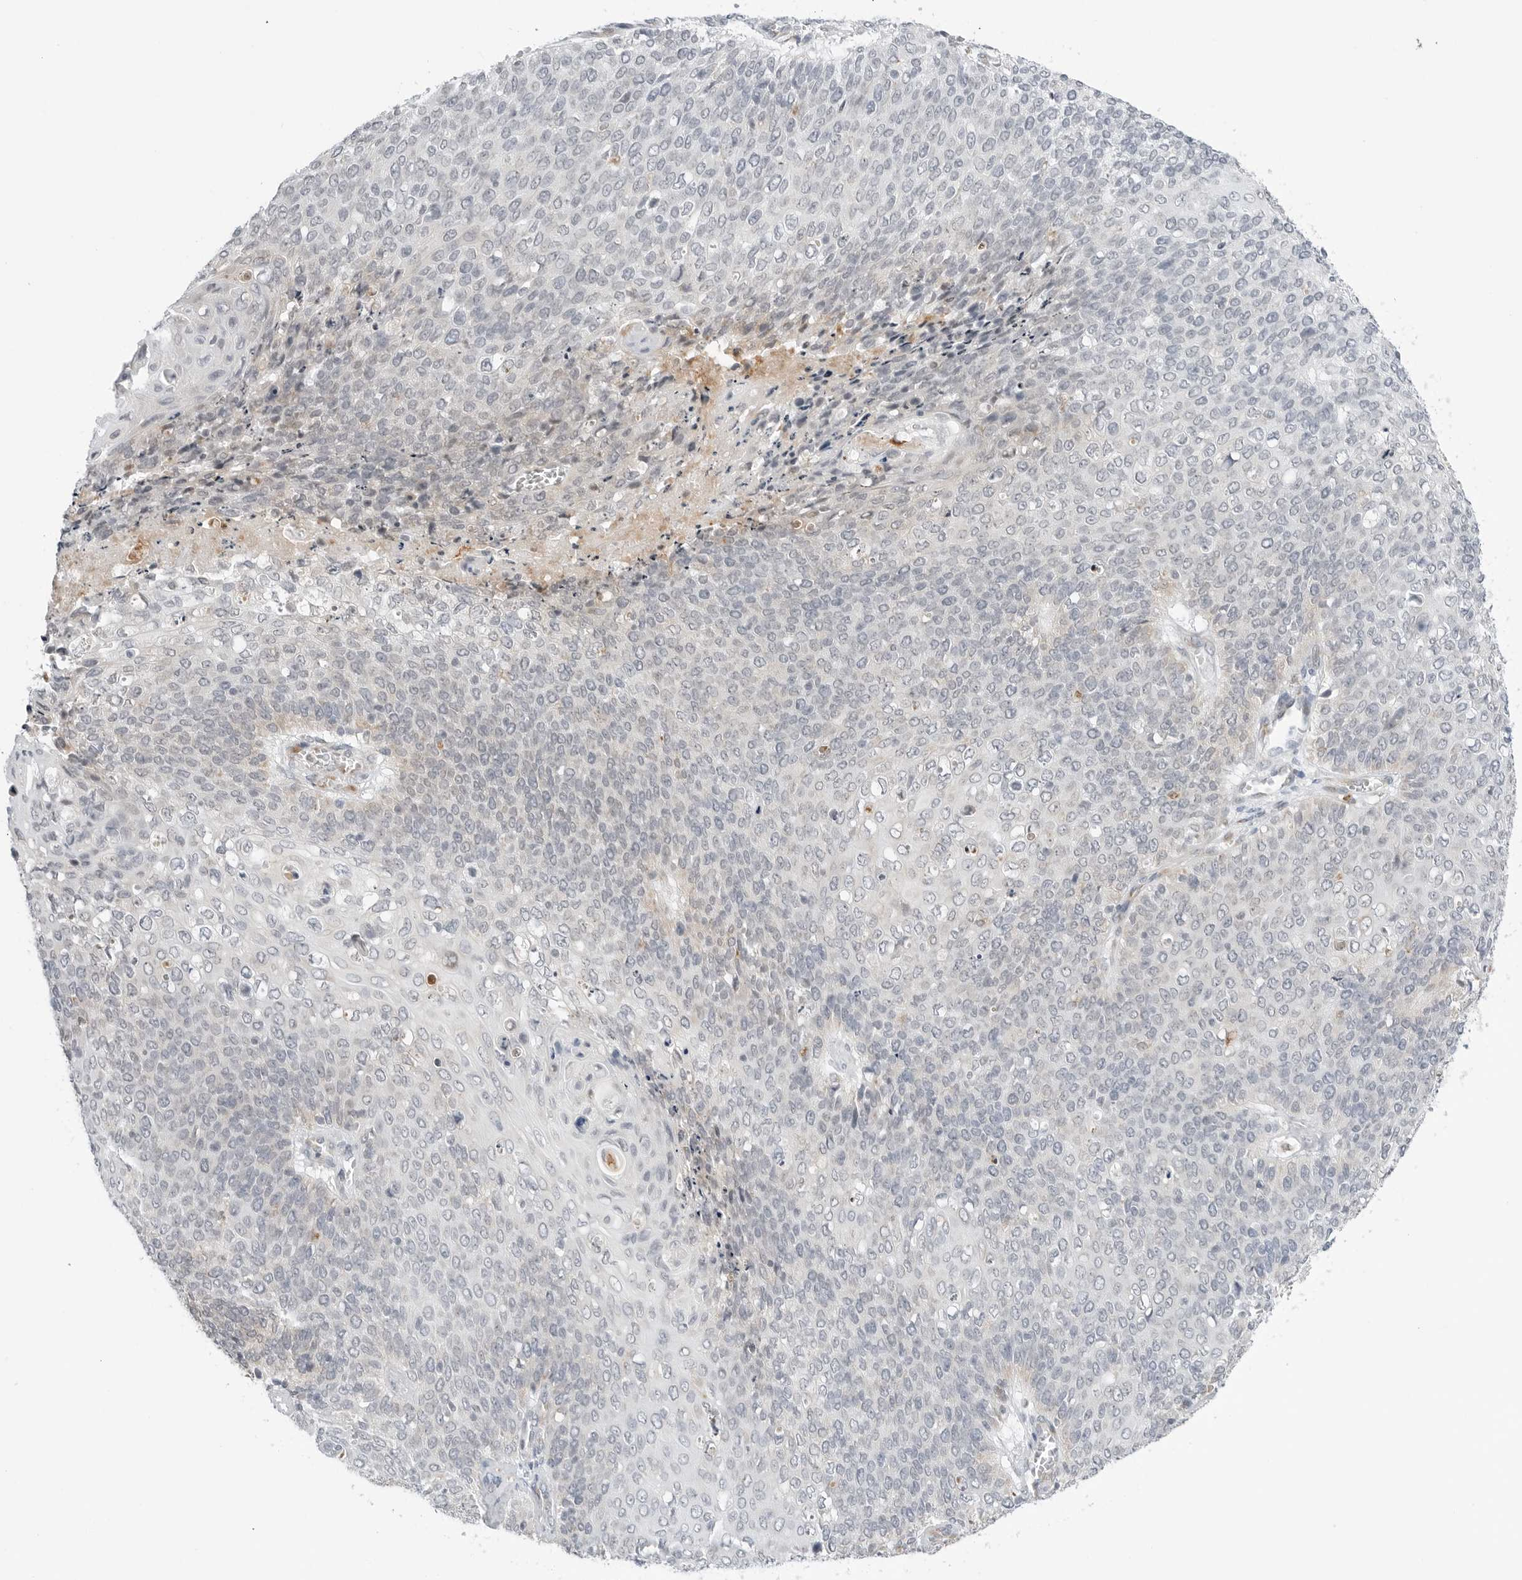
{"staining": {"intensity": "weak", "quantity": "<25%", "location": "cytoplasmic/membranous"}, "tissue": "cervical cancer", "cell_type": "Tumor cells", "image_type": "cancer", "snomed": [{"axis": "morphology", "description": "Squamous cell carcinoma, NOS"}, {"axis": "topography", "description": "Cervix"}], "caption": "A high-resolution histopathology image shows immunohistochemistry (IHC) staining of squamous cell carcinoma (cervical), which displays no significant expression in tumor cells. (DAB (3,3'-diaminobenzidine) immunohistochemistry (IHC) visualized using brightfield microscopy, high magnification).", "gene": "RPN1", "patient": {"sex": "female", "age": 39}}